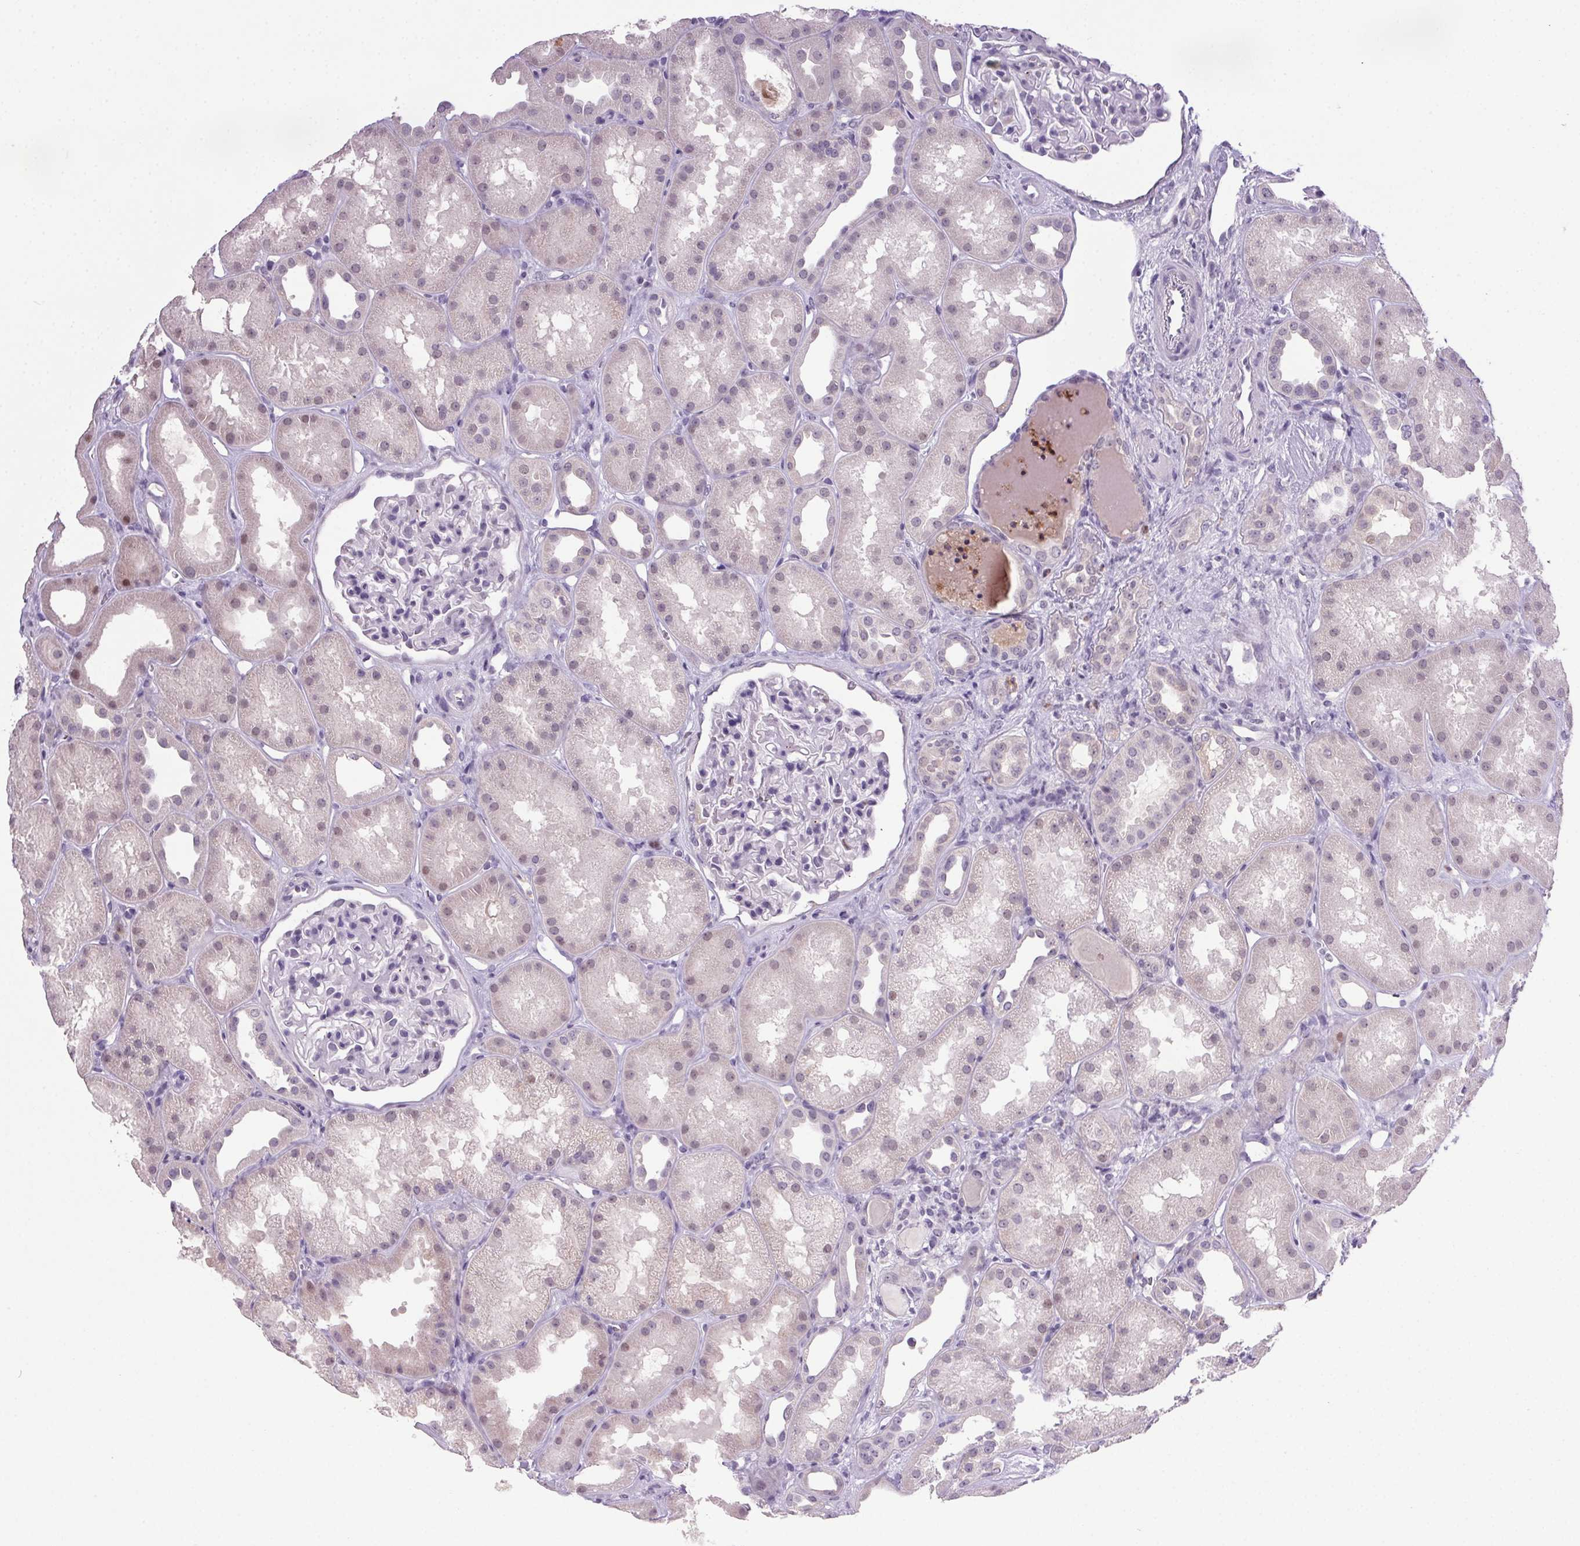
{"staining": {"intensity": "negative", "quantity": "none", "location": "none"}, "tissue": "kidney", "cell_type": "Cells in glomeruli", "image_type": "normal", "snomed": [{"axis": "morphology", "description": "Normal tissue, NOS"}, {"axis": "topography", "description": "Kidney"}], "caption": "Micrograph shows no protein positivity in cells in glomeruli of benign kidney. (Stains: DAB (3,3'-diaminobenzidine) immunohistochemistry (IHC) with hematoxylin counter stain, Microscopy: brightfield microscopy at high magnification).", "gene": "TRDN", "patient": {"sex": "male", "age": 61}}